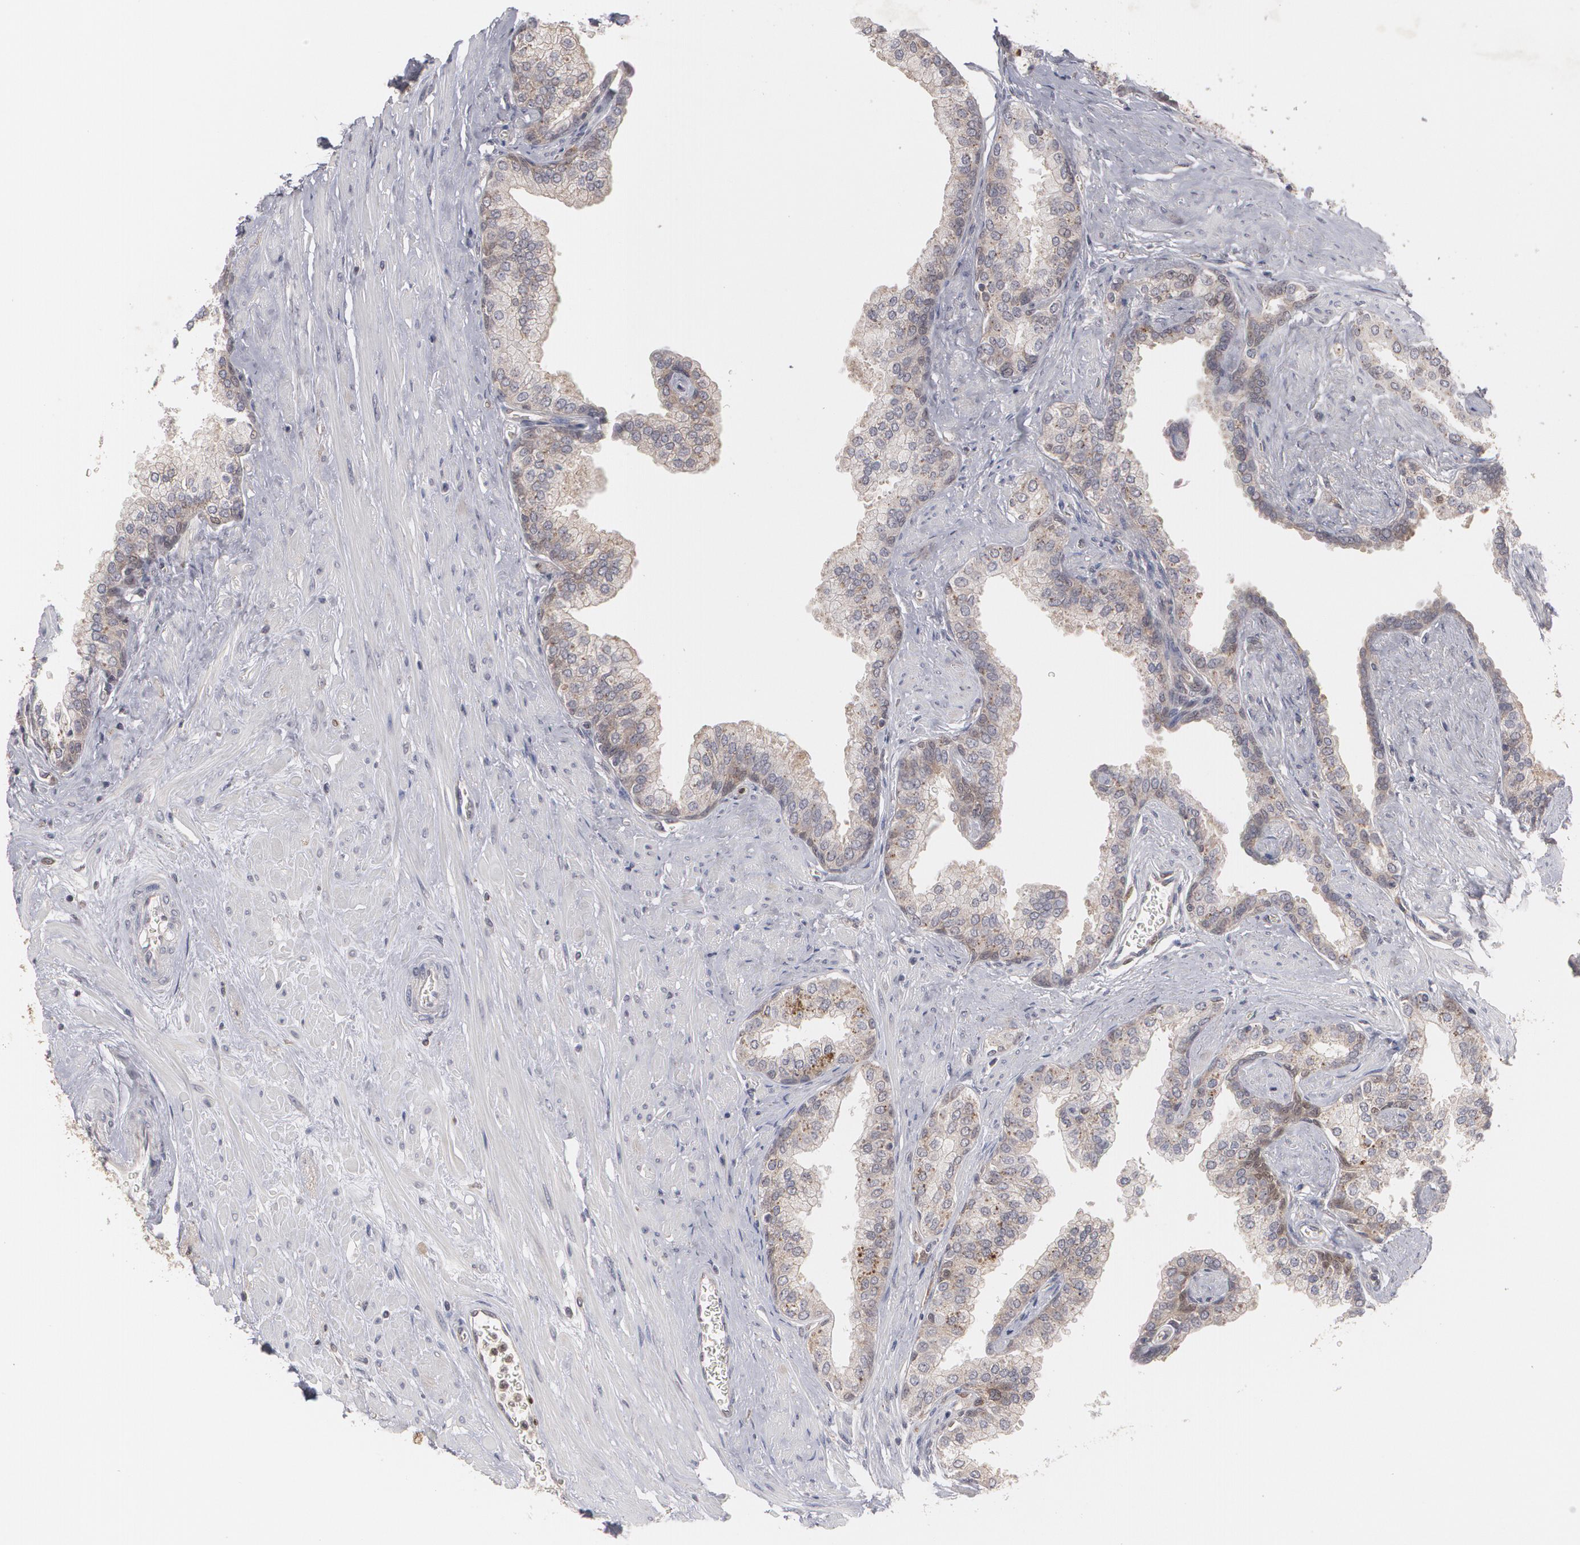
{"staining": {"intensity": "moderate", "quantity": "<25%", "location": "cytoplasmic/membranous"}, "tissue": "prostate", "cell_type": "Glandular cells", "image_type": "normal", "snomed": [{"axis": "morphology", "description": "Normal tissue, NOS"}, {"axis": "topography", "description": "Prostate"}], "caption": "DAB immunohistochemical staining of benign prostate shows moderate cytoplasmic/membranous protein expression in about <25% of glandular cells.", "gene": "HTT", "patient": {"sex": "male", "age": 60}}